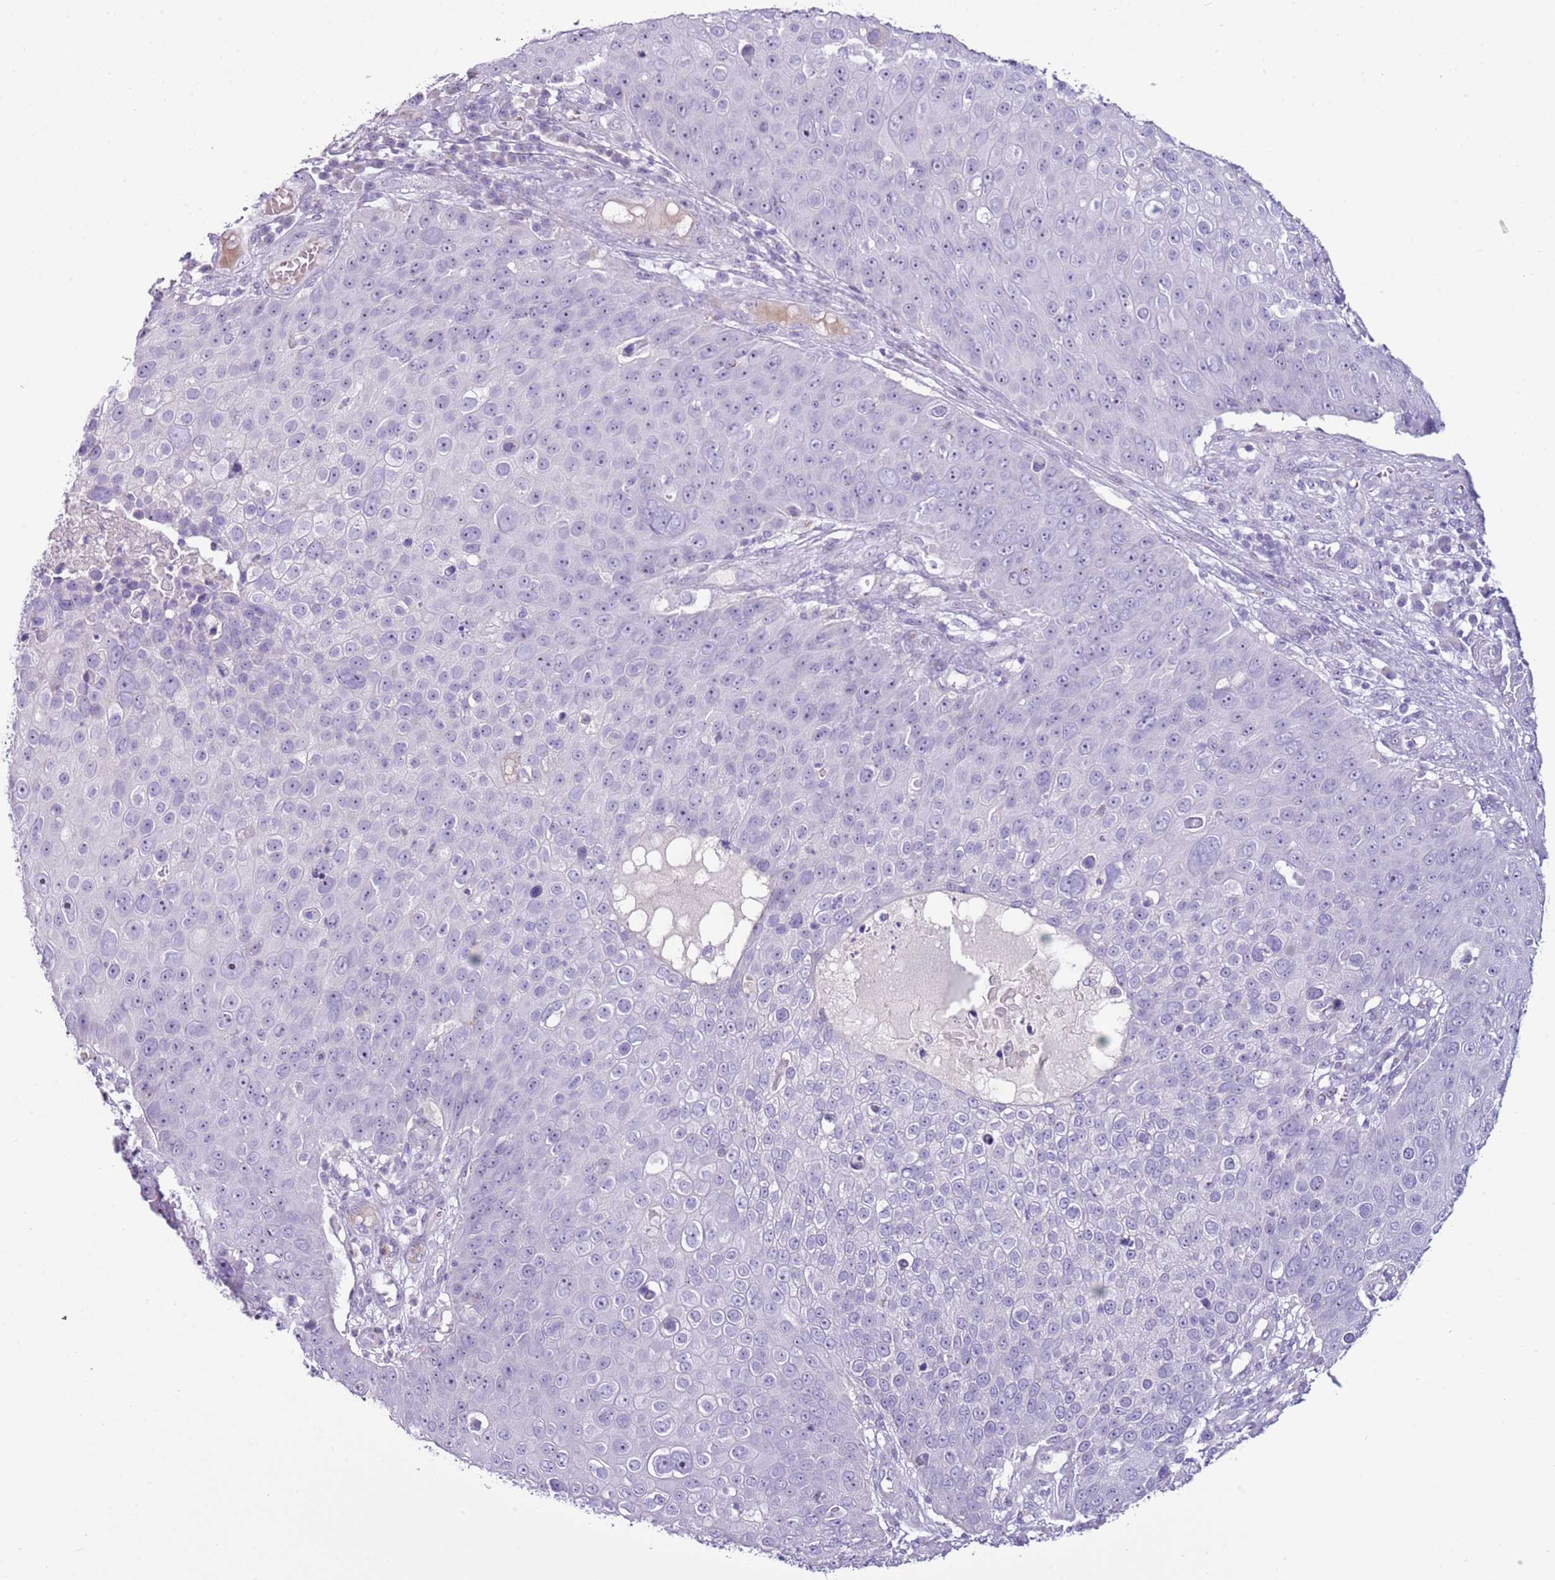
{"staining": {"intensity": "negative", "quantity": "none", "location": "none"}, "tissue": "skin cancer", "cell_type": "Tumor cells", "image_type": "cancer", "snomed": [{"axis": "morphology", "description": "Squamous cell carcinoma, NOS"}, {"axis": "topography", "description": "Skin"}], "caption": "Human skin cancer (squamous cell carcinoma) stained for a protein using immunohistochemistry displays no expression in tumor cells.", "gene": "NBPF6", "patient": {"sex": "male", "age": 71}}